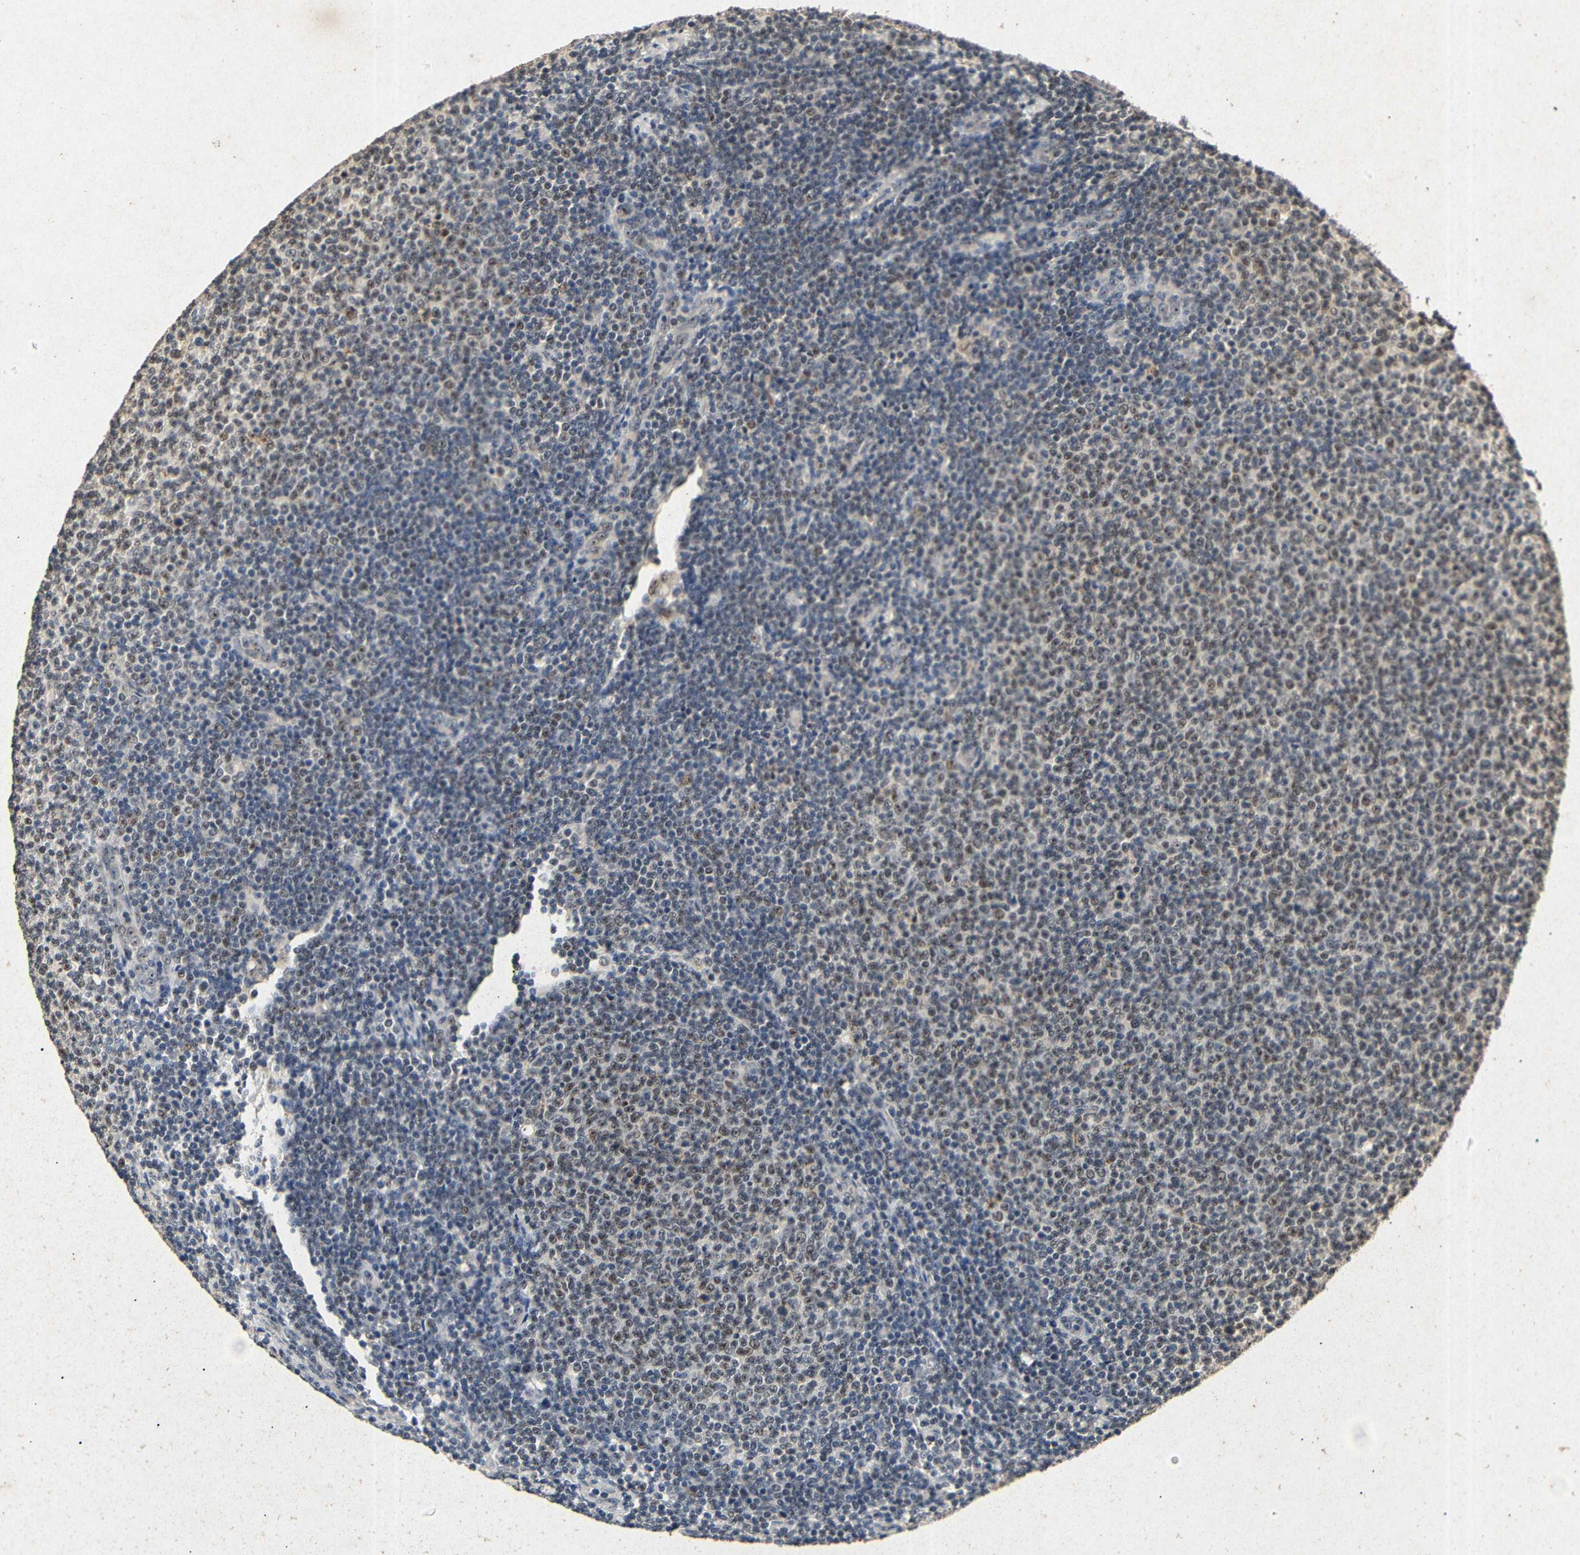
{"staining": {"intensity": "moderate", "quantity": "25%-75%", "location": "nuclear"}, "tissue": "lymphoma", "cell_type": "Tumor cells", "image_type": "cancer", "snomed": [{"axis": "morphology", "description": "Malignant lymphoma, non-Hodgkin's type, Low grade"}, {"axis": "topography", "description": "Lymph node"}], "caption": "A histopathology image of human low-grade malignant lymphoma, non-Hodgkin's type stained for a protein exhibits moderate nuclear brown staining in tumor cells. The staining was performed using DAB to visualize the protein expression in brown, while the nuclei were stained in blue with hematoxylin (Magnification: 20x).", "gene": "PARN", "patient": {"sex": "male", "age": 66}}